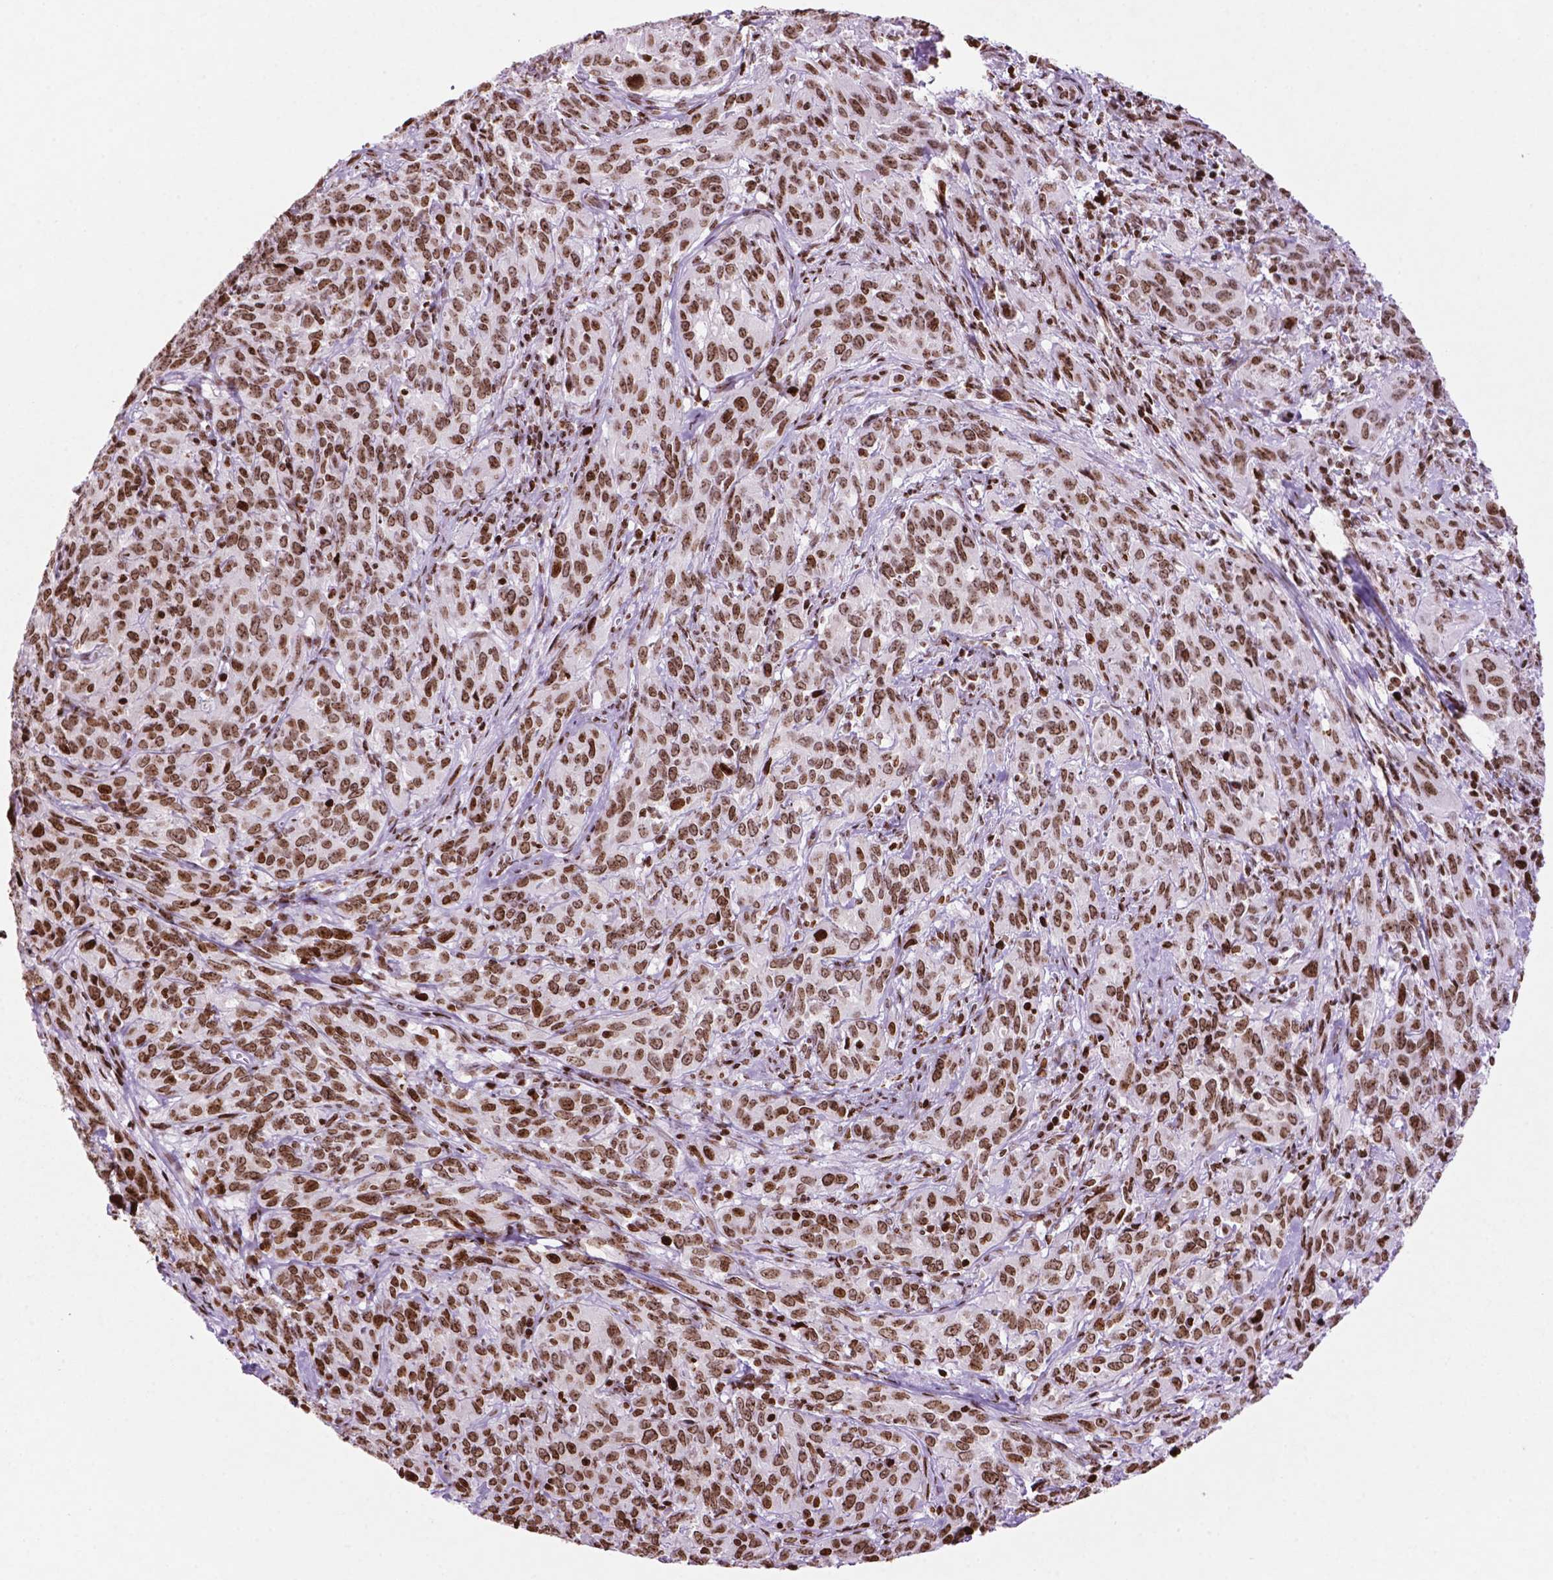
{"staining": {"intensity": "moderate", "quantity": ">75%", "location": "nuclear"}, "tissue": "cervical cancer", "cell_type": "Tumor cells", "image_type": "cancer", "snomed": [{"axis": "morphology", "description": "Squamous cell carcinoma, NOS"}, {"axis": "topography", "description": "Cervix"}], "caption": "The histopathology image reveals a brown stain indicating the presence of a protein in the nuclear of tumor cells in cervical cancer (squamous cell carcinoma).", "gene": "TMEM250", "patient": {"sex": "female", "age": 51}}